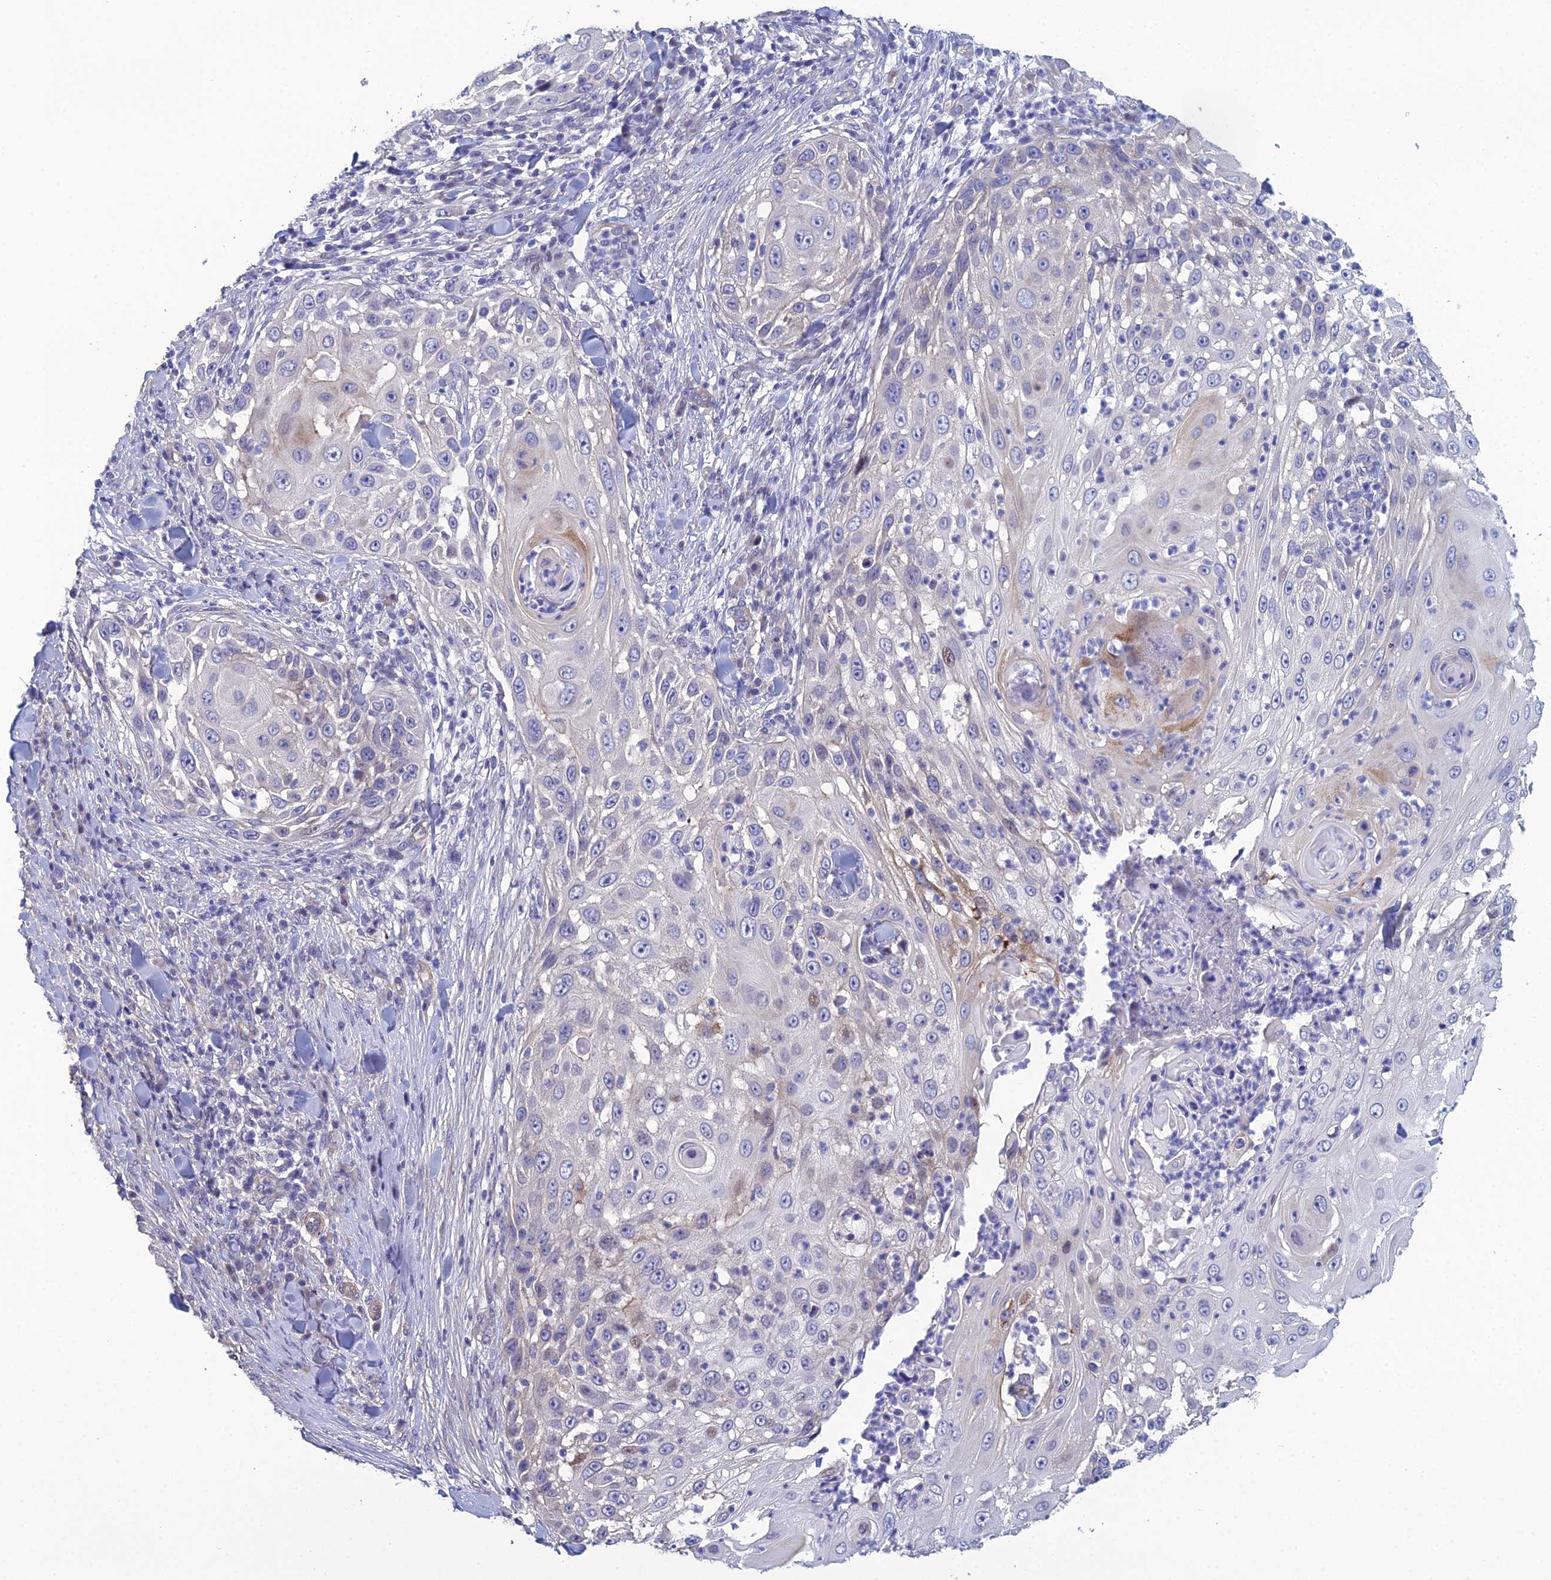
{"staining": {"intensity": "weak", "quantity": "<25%", "location": "cytoplasmic/membranous"}, "tissue": "skin cancer", "cell_type": "Tumor cells", "image_type": "cancer", "snomed": [{"axis": "morphology", "description": "Squamous cell carcinoma, NOS"}, {"axis": "topography", "description": "Skin"}], "caption": "High power microscopy histopathology image of an IHC micrograph of skin cancer (squamous cell carcinoma), revealing no significant staining in tumor cells.", "gene": "LZTS2", "patient": {"sex": "female", "age": 44}}